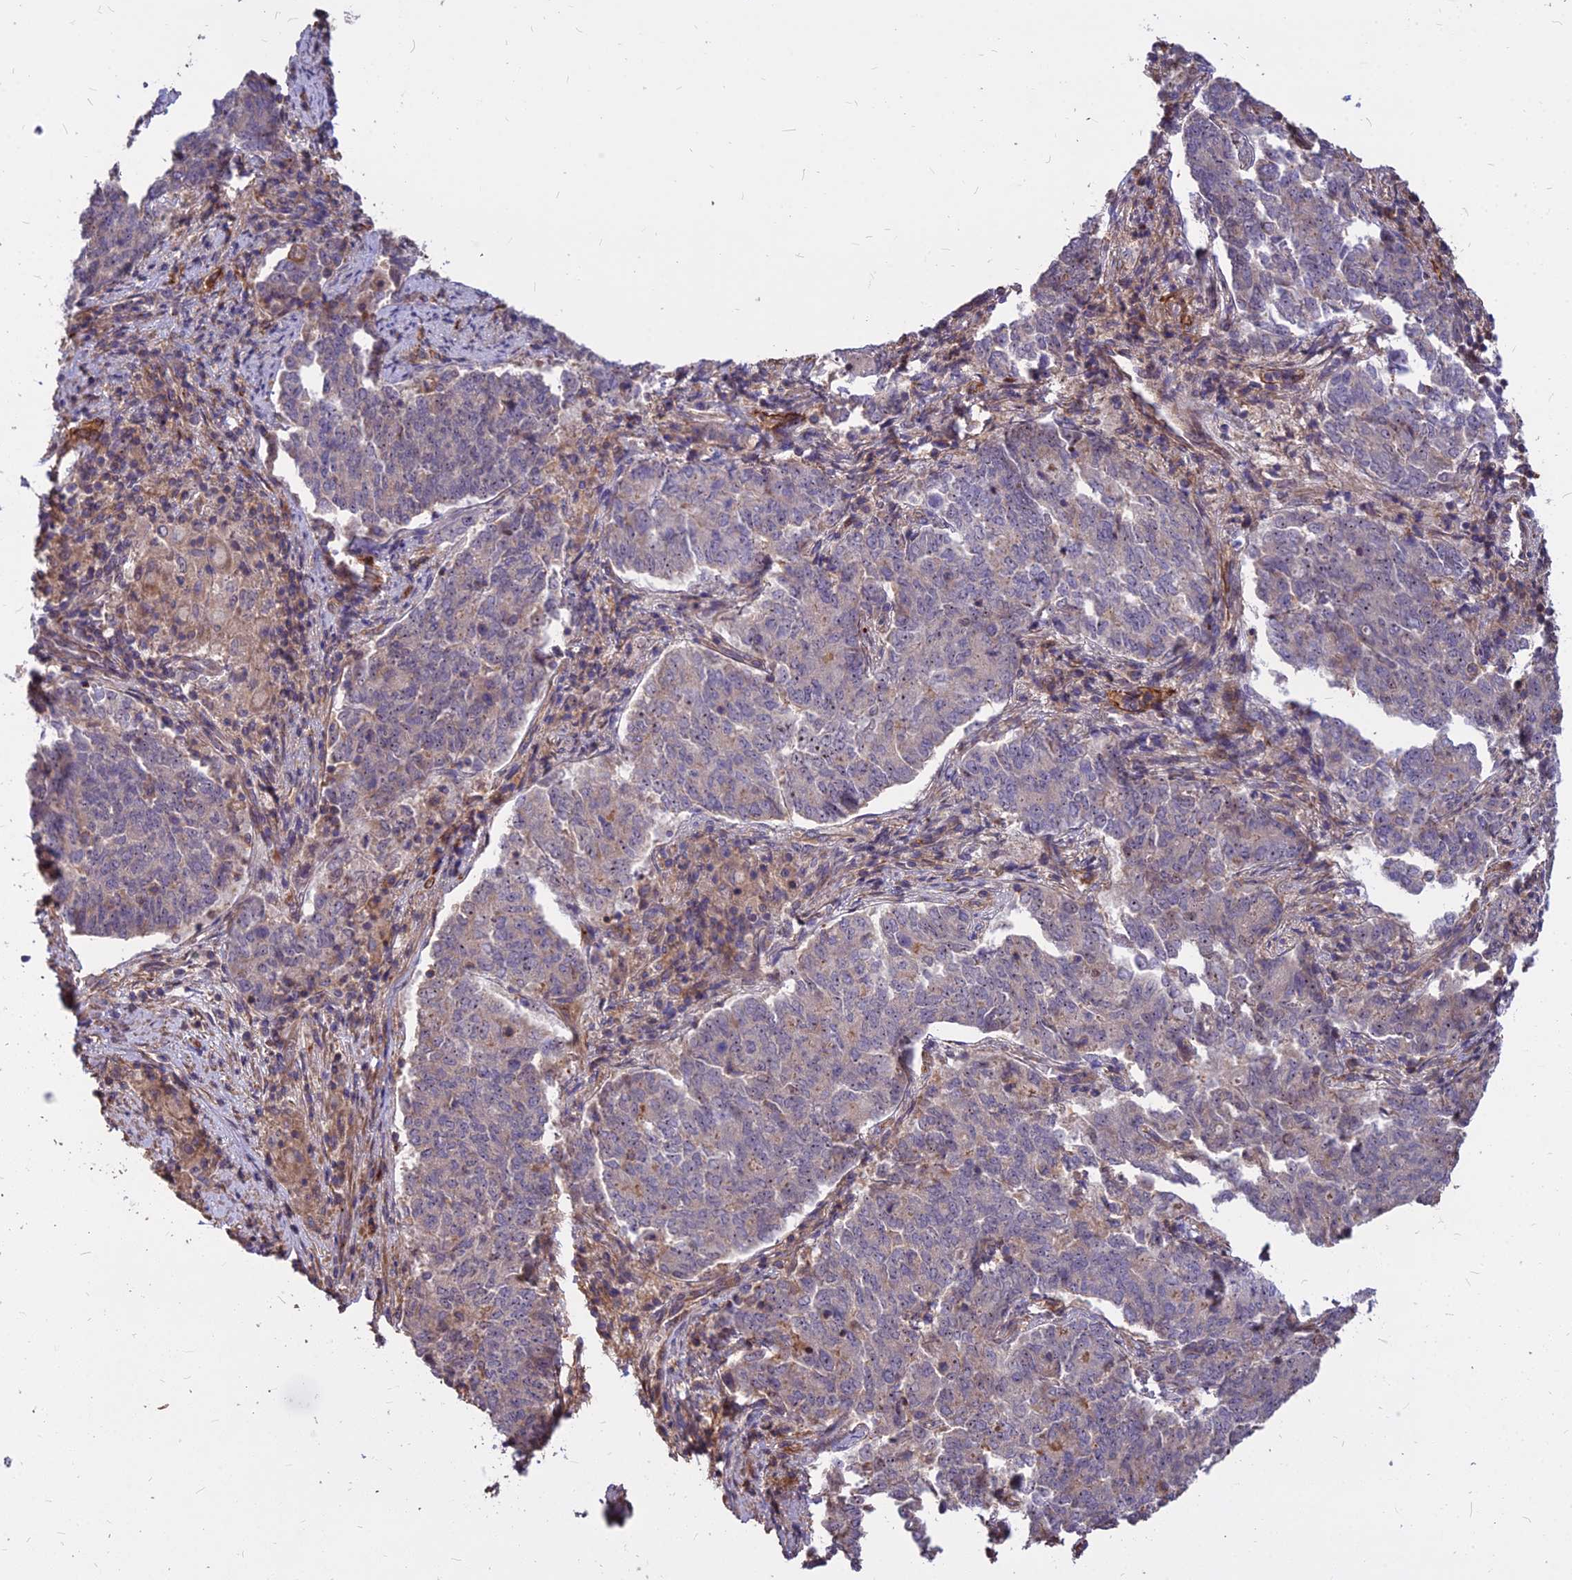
{"staining": {"intensity": "weak", "quantity": "25%-75%", "location": "cytoplasmic/membranous,nuclear"}, "tissue": "endometrial cancer", "cell_type": "Tumor cells", "image_type": "cancer", "snomed": [{"axis": "morphology", "description": "Adenocarcinoma, NOS"}, {"axis": "topography", "description": "Endometrium"}], "caption": "This micrograph exhibits IHC staining of endometrial cancer (adenocarcinoma), with low weak cytoplasmic/membranous and nuclear expression in about 25%-75% of tumor cells.", "gene": "TCEA3", "patient": {"sex": "female", "age": 80}}